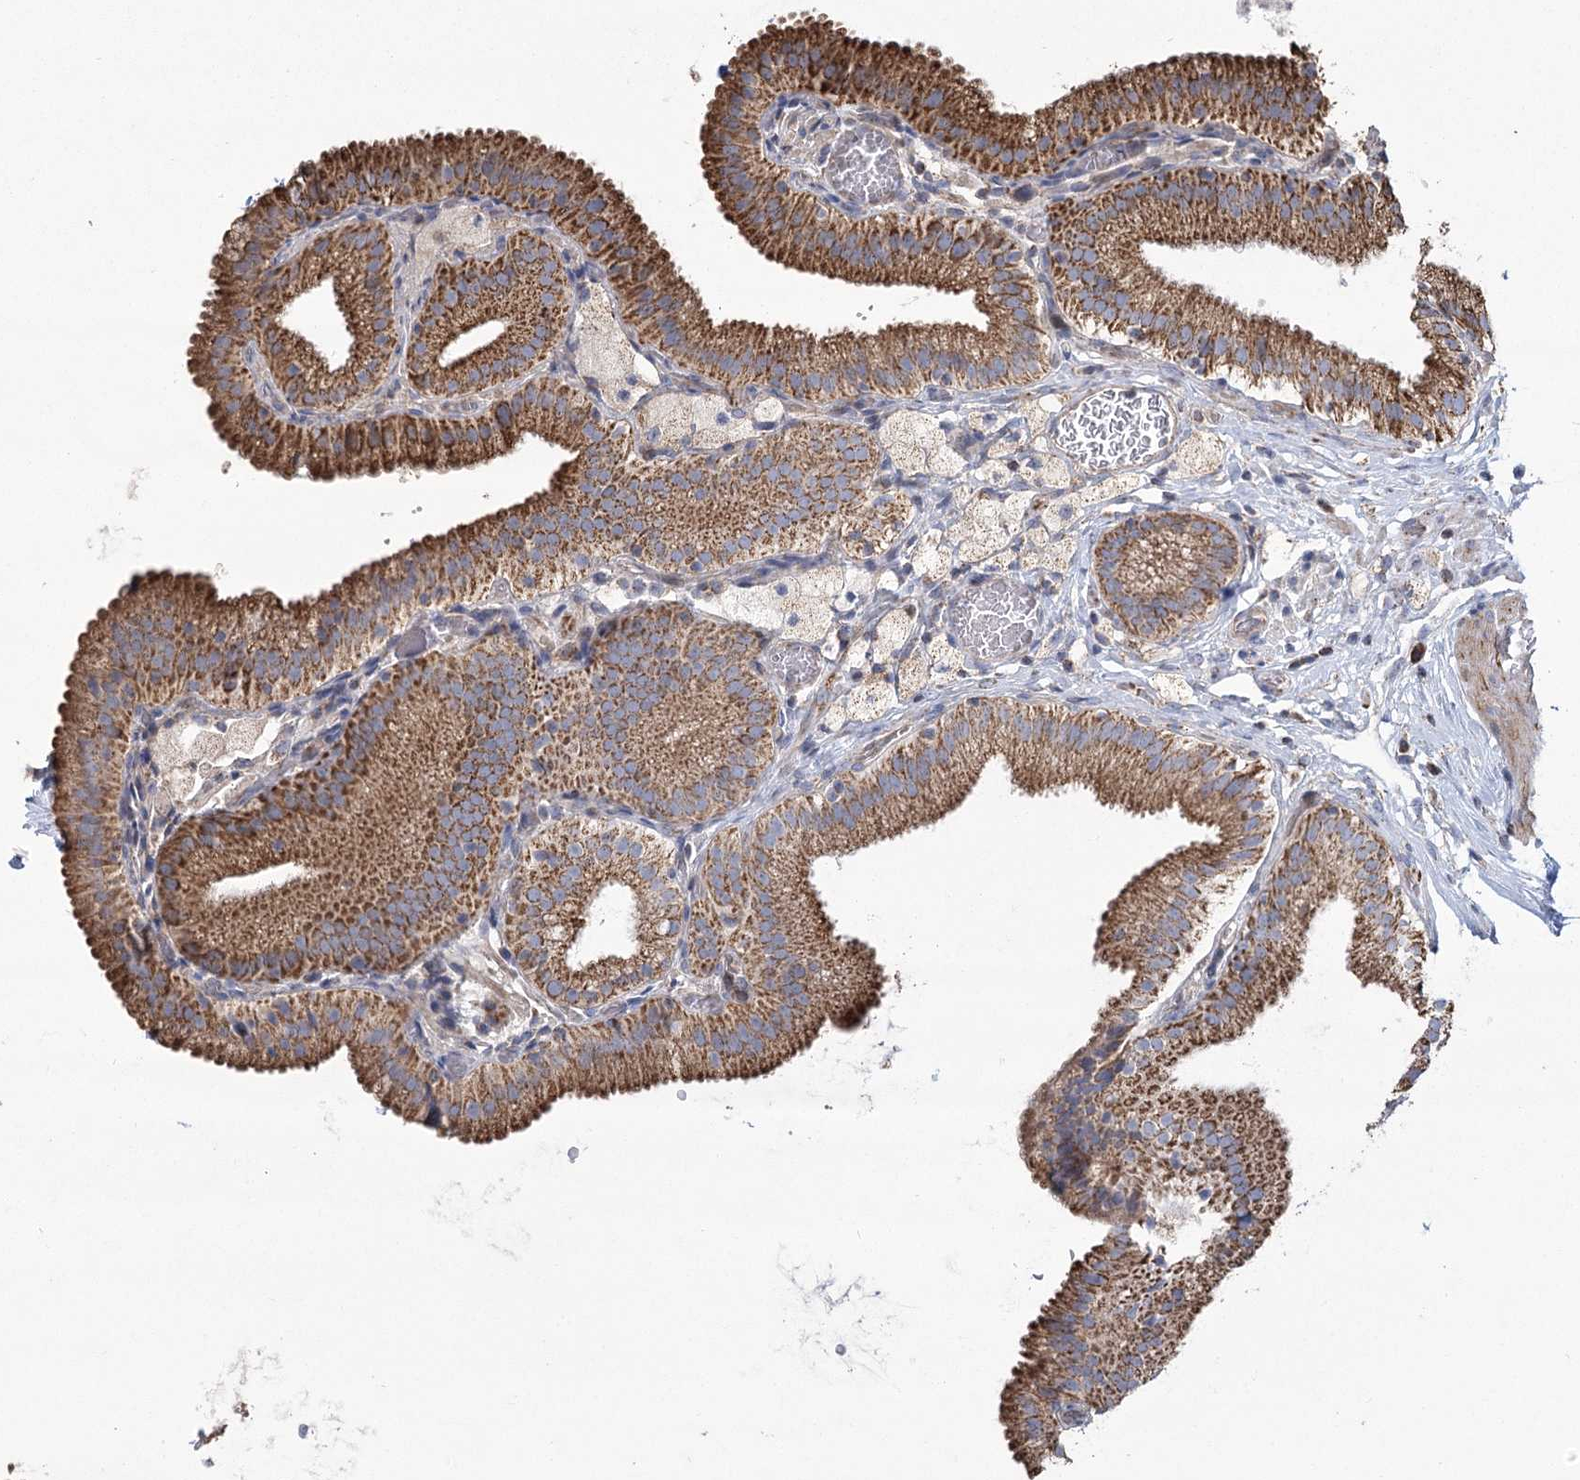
{"staining": {"intensity": "strong", "quantity": ">75%", "location": "cytoplasmic/membranous"}, "tissue": "gallbladder", "cell_type": "Glandular cells", "image_type": "normal", "snomed": [{"axis": "morphology", "description": "Normal tissue, NOS"}, {"axis": "topography", "description": "Gallbladder"}], "caption": "Immunohistochemical staining of benign gallbladder demonstrates high levels of strong cytoplasmic/membranous expression in approximately >75% of glandular cells. The protein is shown in brown color, while the nuclei are stained blue.", "gene": "RANBP3L", "patient": {"sex": "male", "age": 54}}